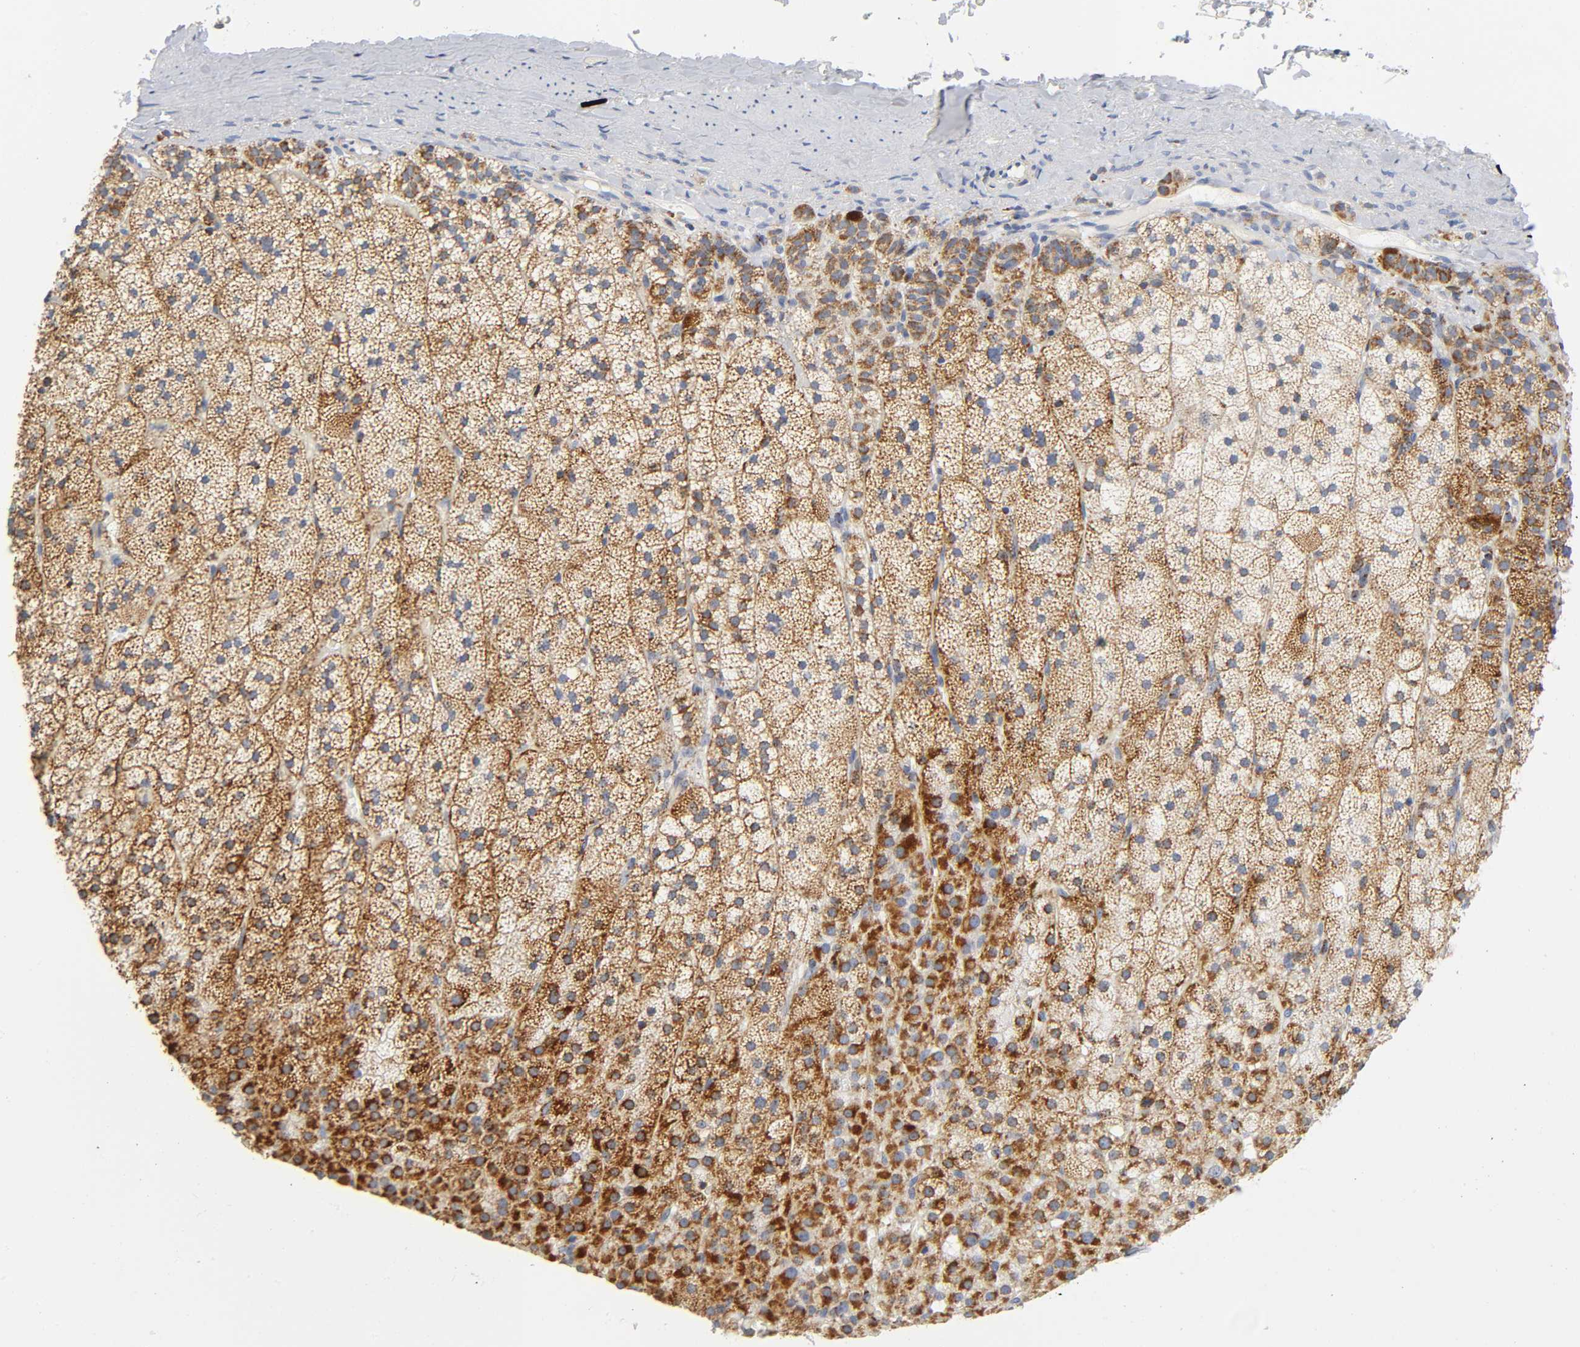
{"staining": {"intensity": "strong", "quantity": ">75%", "location": "cytoplasmic/membranous"}, "tissue": "adrenal gland", "cell_type": "Glandular cells", "image_type": "normal", "snomed": [{"axis": "morphology", "description": "Normal tissue, NOS"}, {"axis": "topography", "description": "Adrenal gland"}], "caption": "Human adrenal gland stained for a protein (brown) displays strong cytoplasmic/membranous positive staining in approximately >75% of glandular cells.", "gene": "BAK1", "patient": {"sex": "male", "age": 35}}